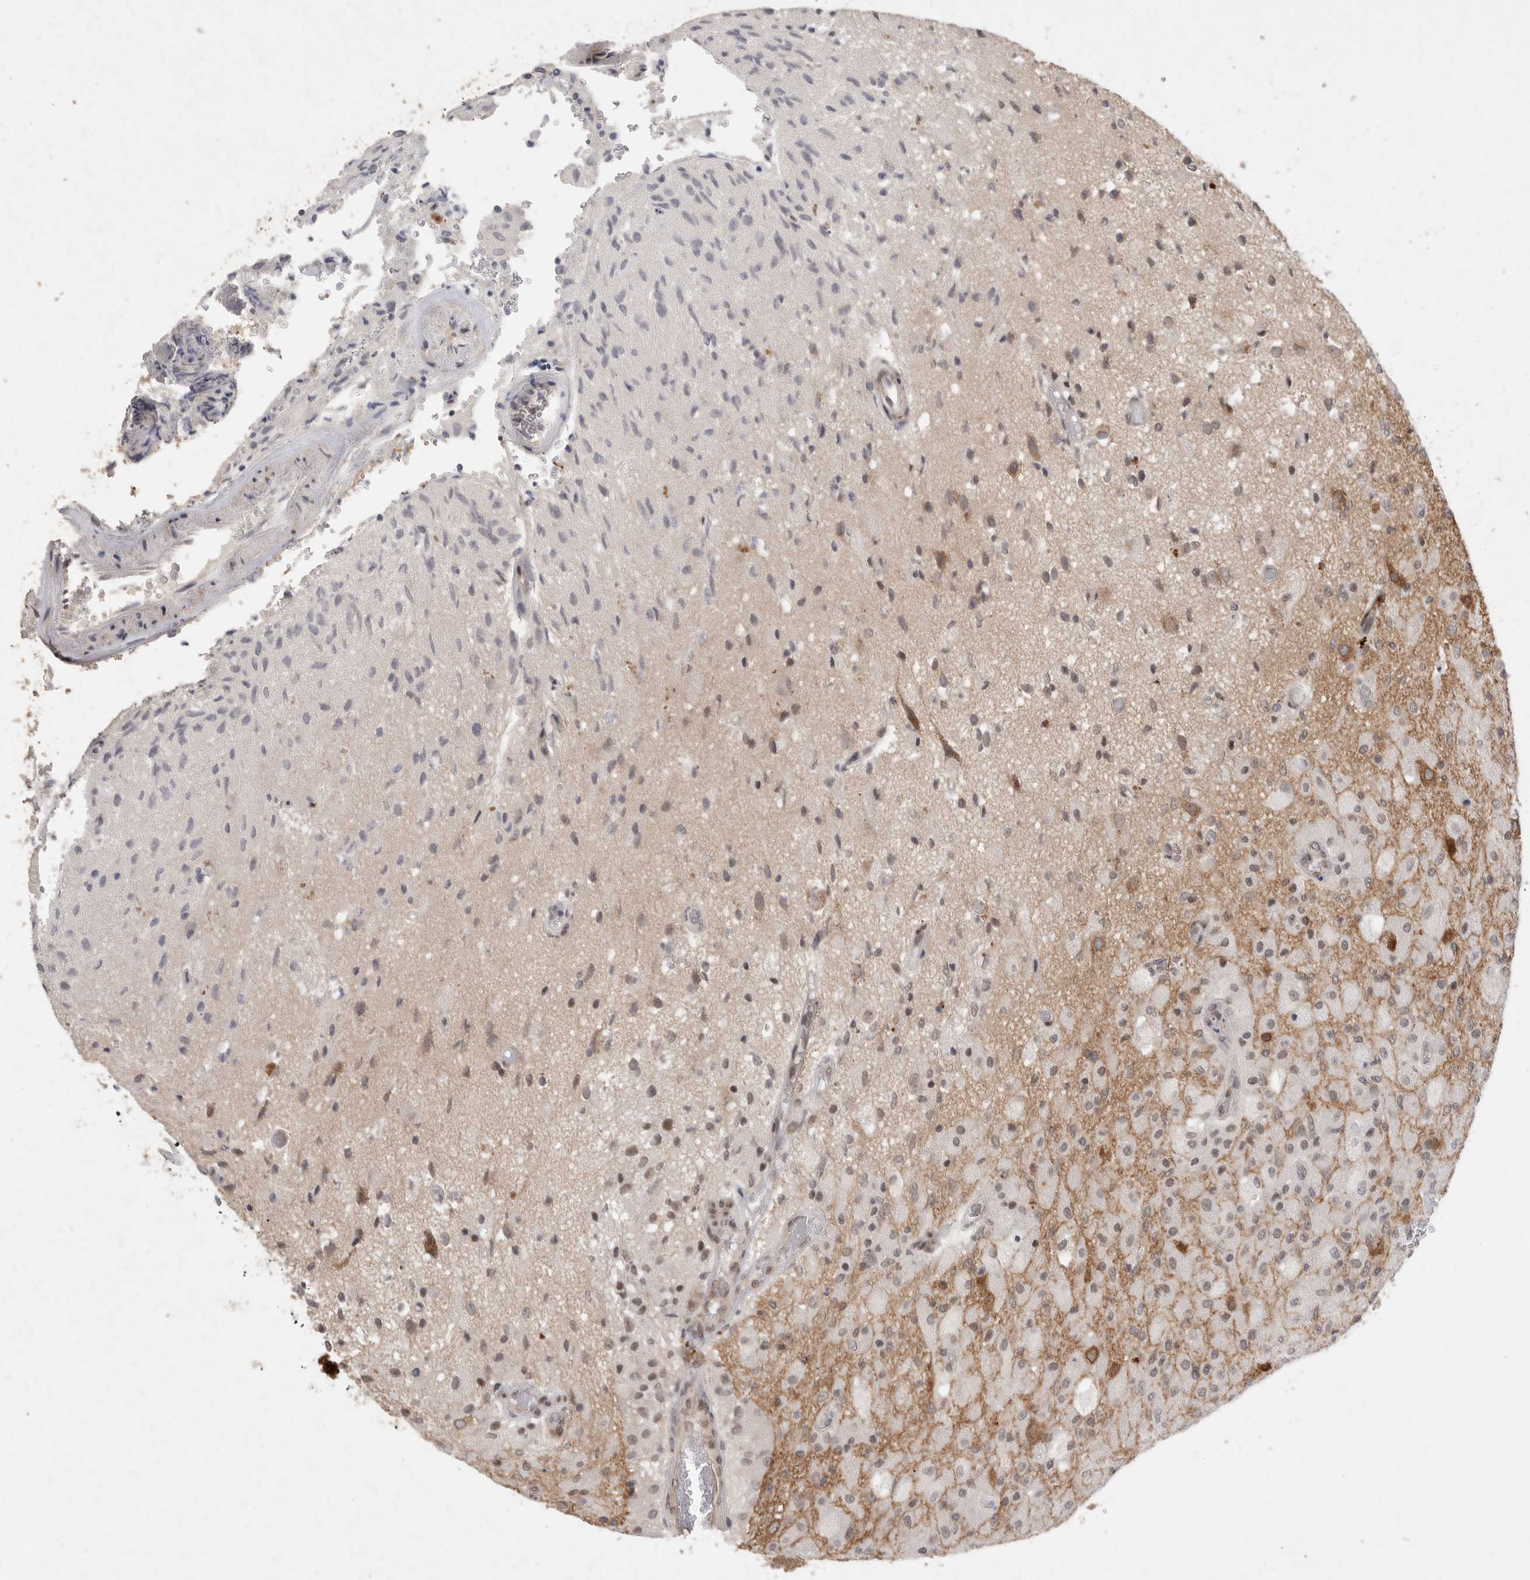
{"staining": {"intensity": "weak", "quantity": "25%-75%", "location": "nuclear"}, "tissue": "glioma", "cell_type": "Tumor cells", "image_type": "cancer", "snomed": [{"axis": "morphology", "description": "Normal tissue, NOS"}, {"axis": "morphology", "description": "Glioma, malignant, High grade"}, {"axis": "topography", "description": "Cerebral cortex"}], "caption": "Glioma stained with a protein marker demonstrates weak staining in tumor cells.", "gene": "LEMD3", "patient": {"sex": "male", "age": 77}}